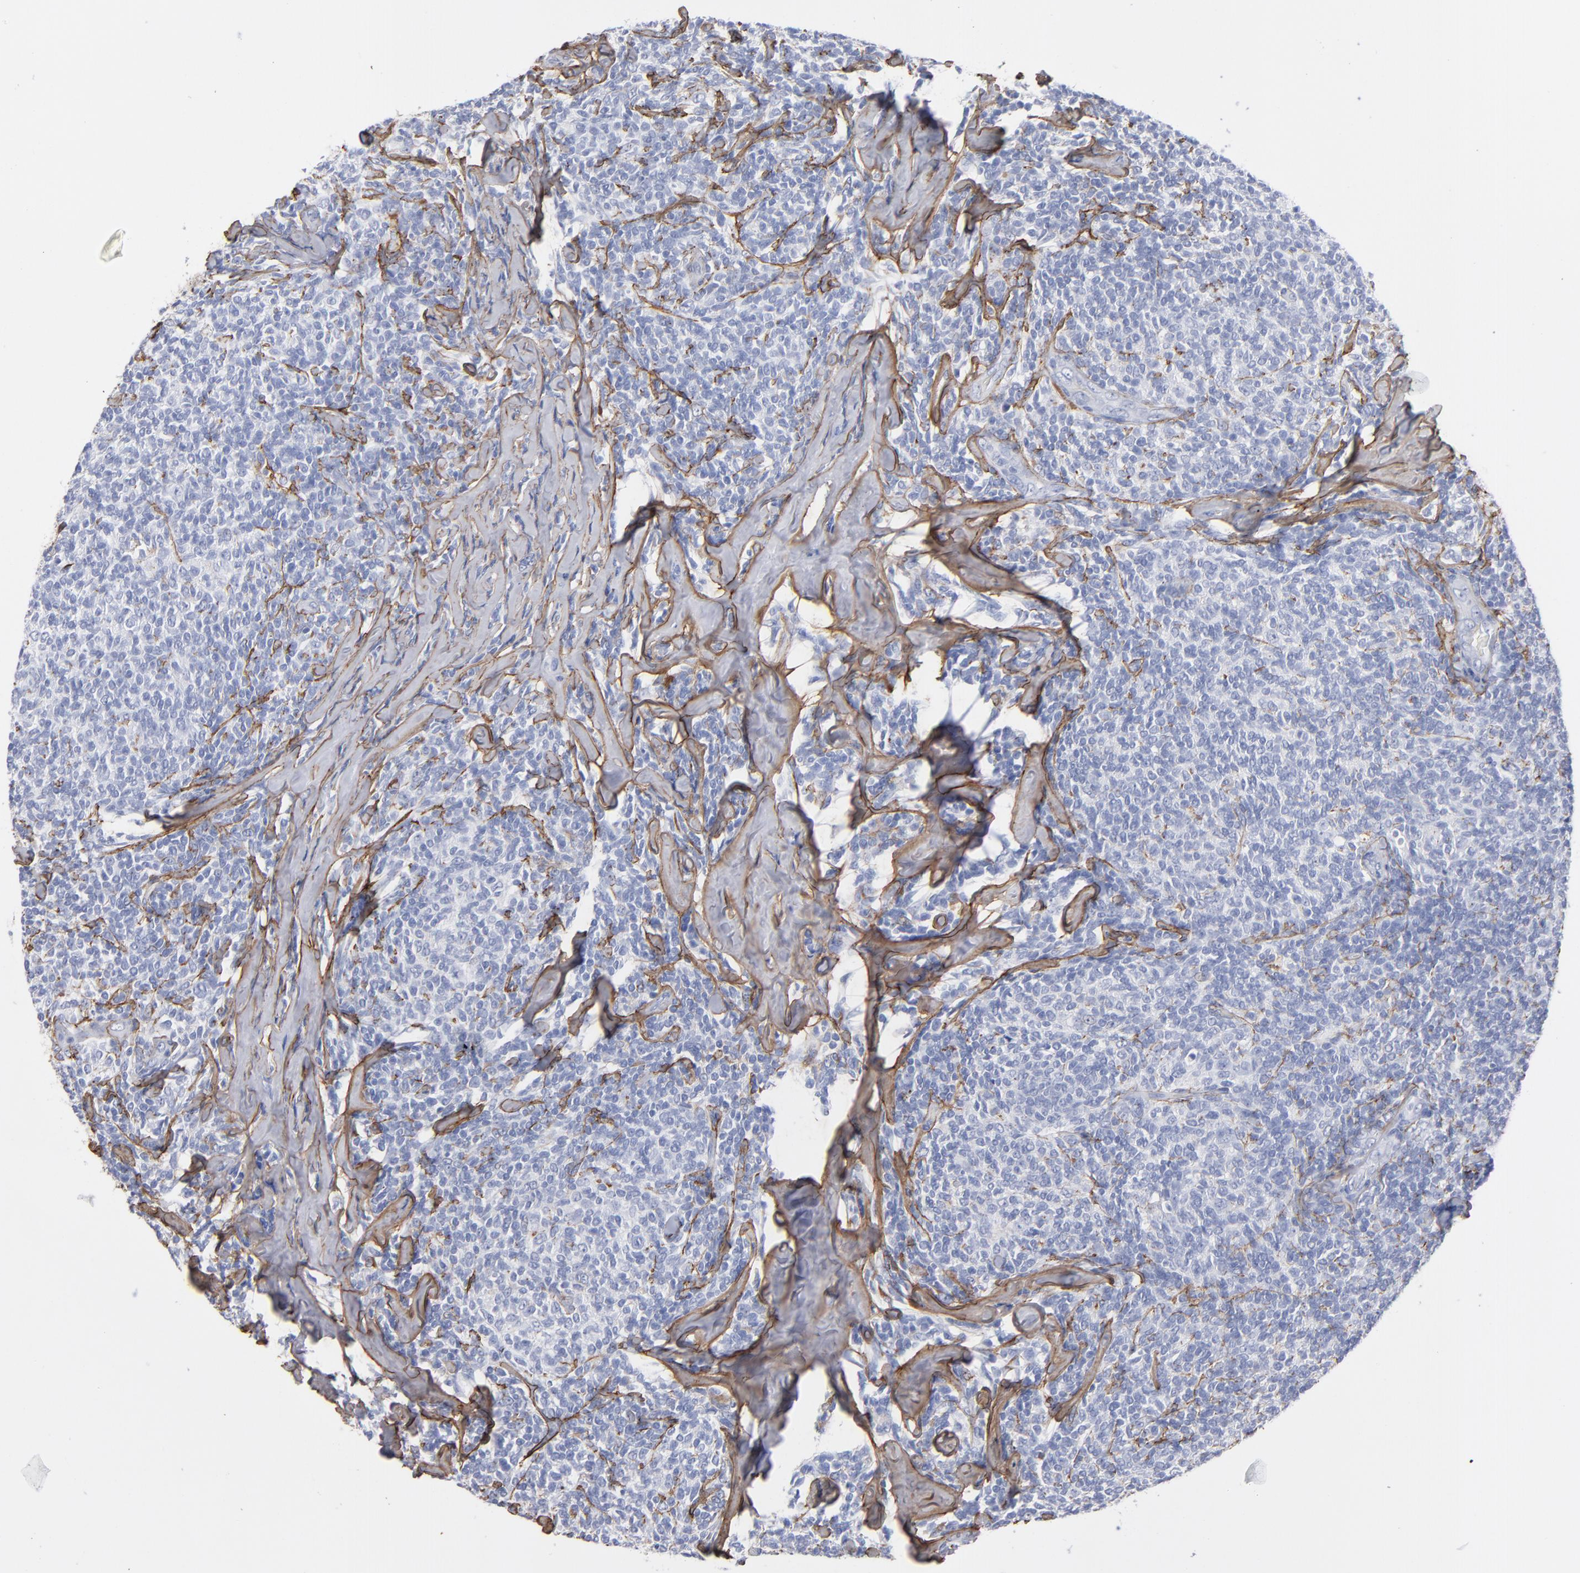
{"staining": {"intensity": "negative", "quantity": "none", "location": "none"}, "tissue": "lymphoma", "cell_type": "Tumor cells", "image_type": "cancer", "snomed": [{"axis": "morphology", "description": "Malignant lymphoma, non-Hodgkin's type, Low grade"}, {"axis": "topography", "description": "Lymph node"}], "caption": "Tumor cells show no significant protein positivity in lymphoma.", "gene": "EMILIN1", "patient": {"sex": "female", "age": 56}}